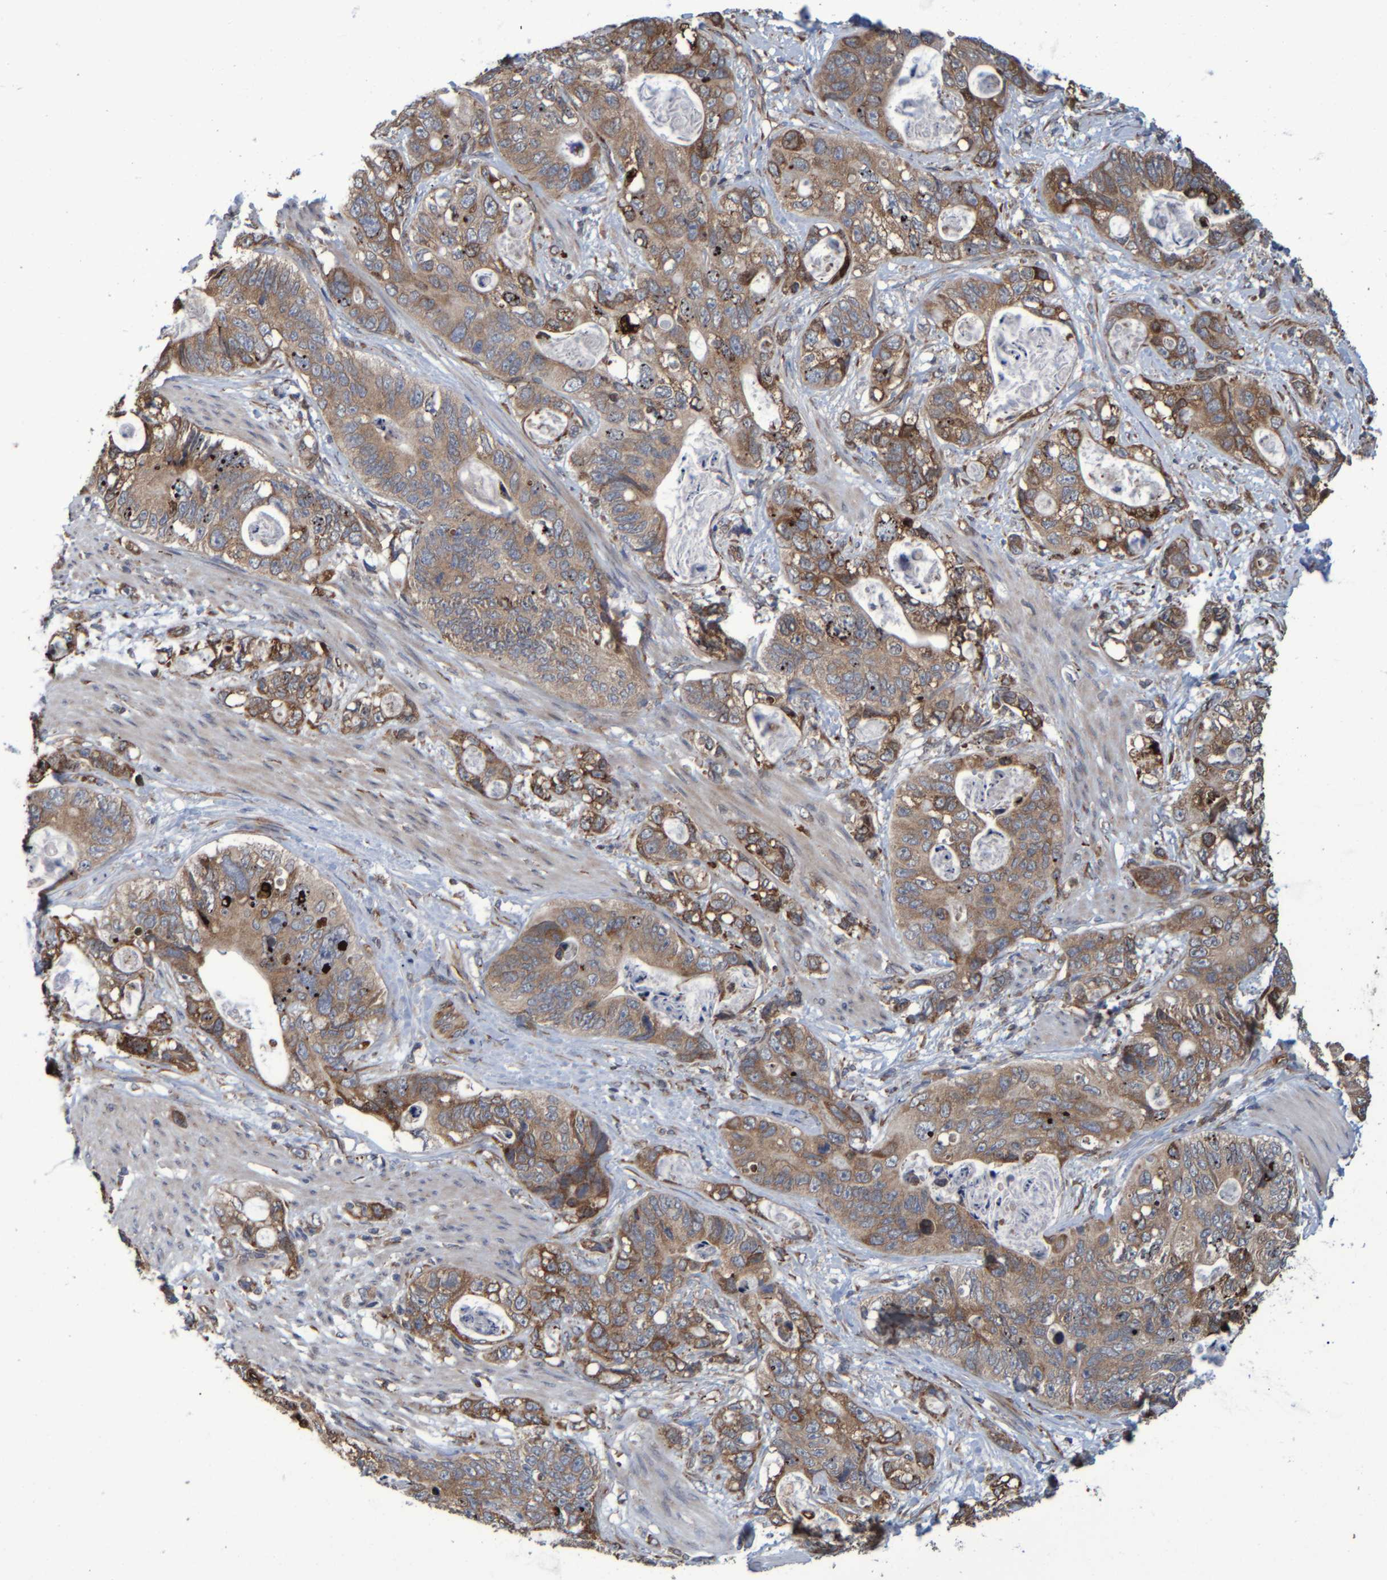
{"staining": {"intensity": "moderate", "quantity": ">75%", "location": "cytoplasmic/membranous"}, "tissue": "stomach cancer", "cell_type": "Tumor cells", "image_type": "cancer", "snomed": [{"axis": "morphology", "description": "Normal tissue, NOS"}, {"axis": "morphology", "description": "Adenocarcinoma, NOS"}, {"axis": "topography", "description": "Stomach"}], "caption": "Immunohistochemical staining of human stomach cancer (adenocarcinoma) shows medium levels of moderate cytoplasmic/membranous protein staining in about >75% of tumor cells.", "gene": "SPAG5", "patient": {"sex": "female", "age": 89}}